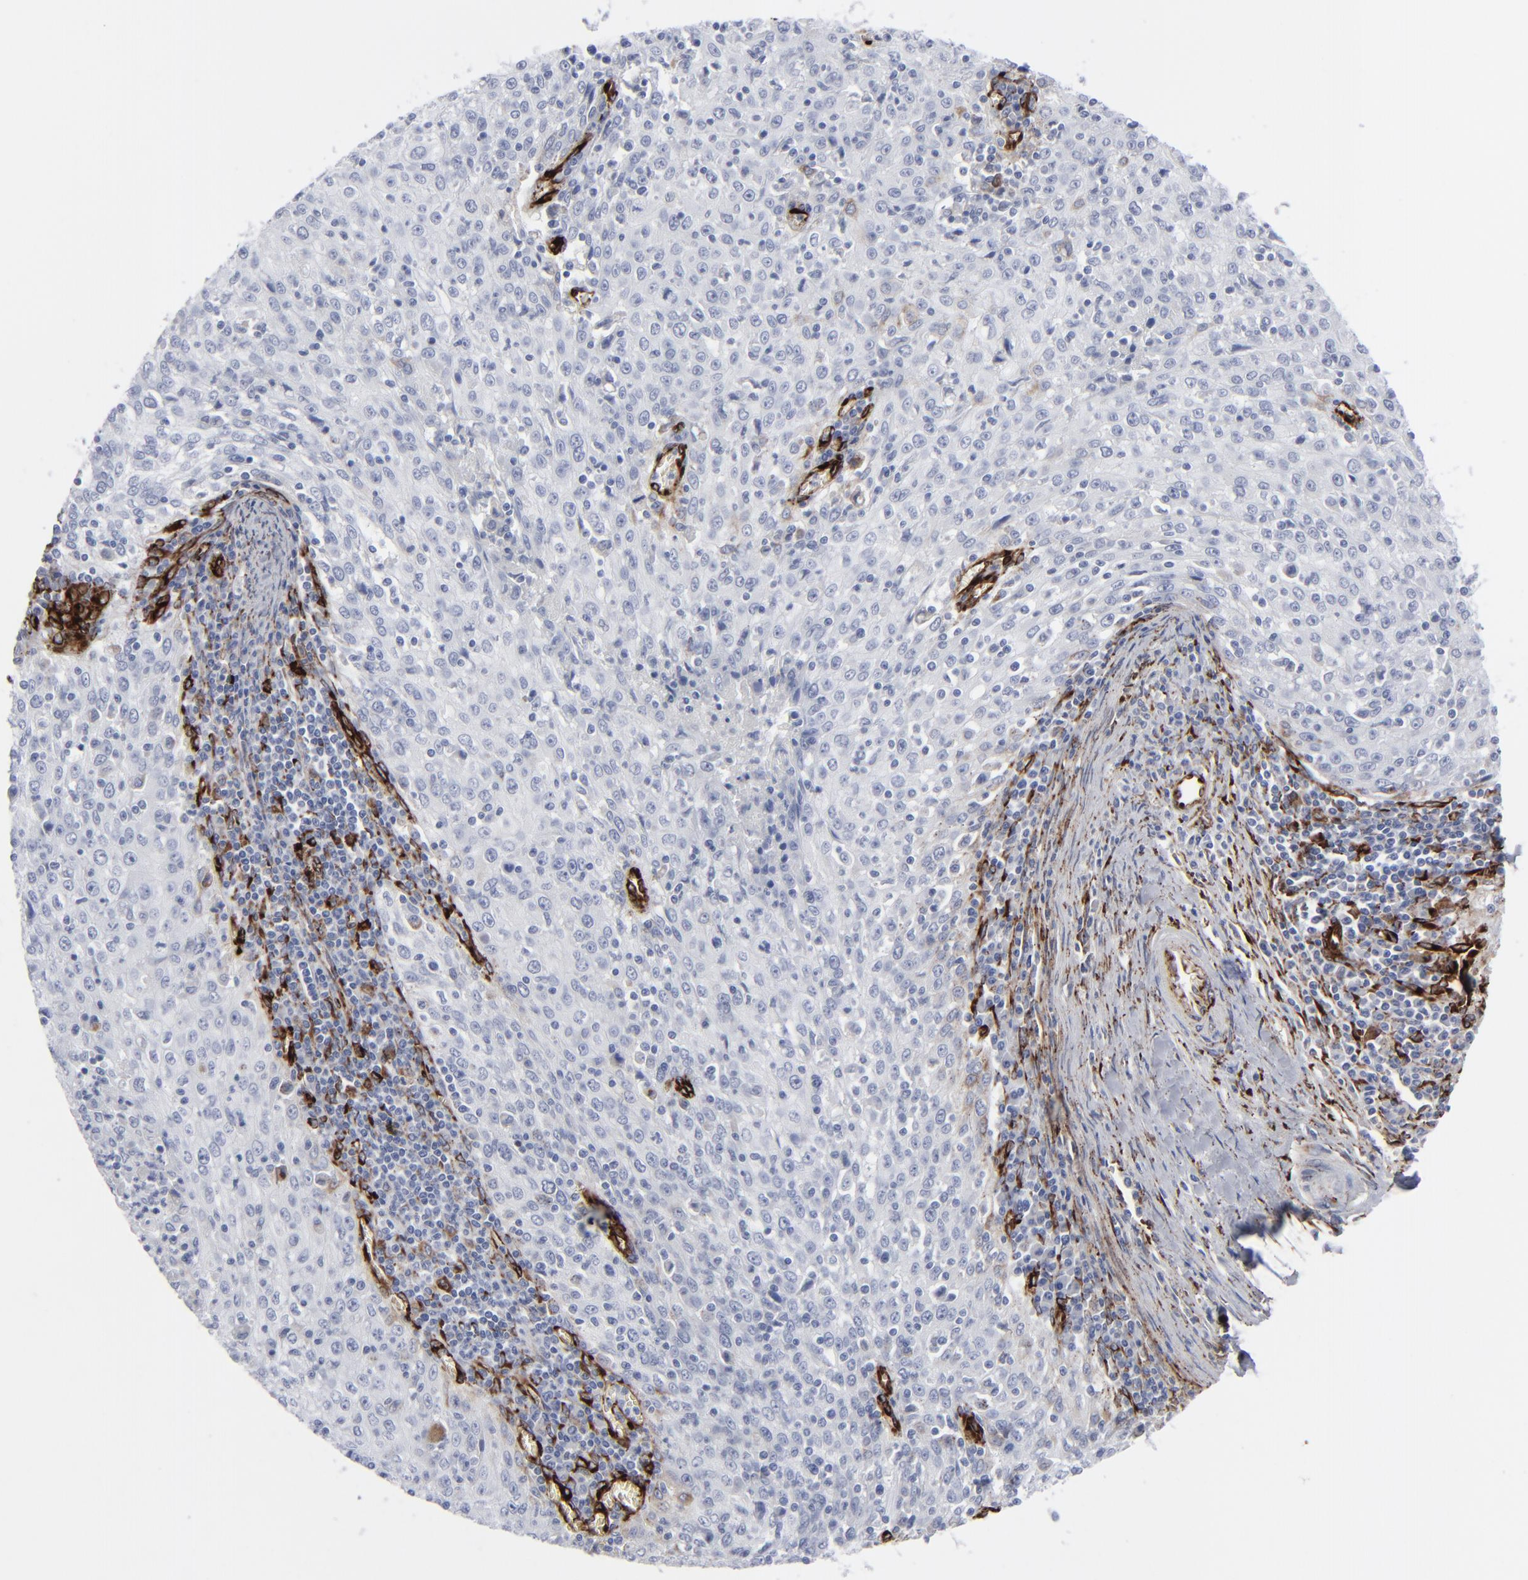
{"staining": {"intensity": "negative", "quantity": "none", "location": "none"}, "tissue": "cervical cancer", "cell_type": "Tumor cells", "image_type": "cancer", "snomed": [{"axis": "morphology", "description": "Squamous cell carcinoma, NOS"}, {"axis": "topography", "description": "Cervix"}], "caption": "A photomicrograph of human cervical cancer is negative for staining in tumor cells.", "gene": "SPARC", "patient": {"sex": "female", "age": 27}}